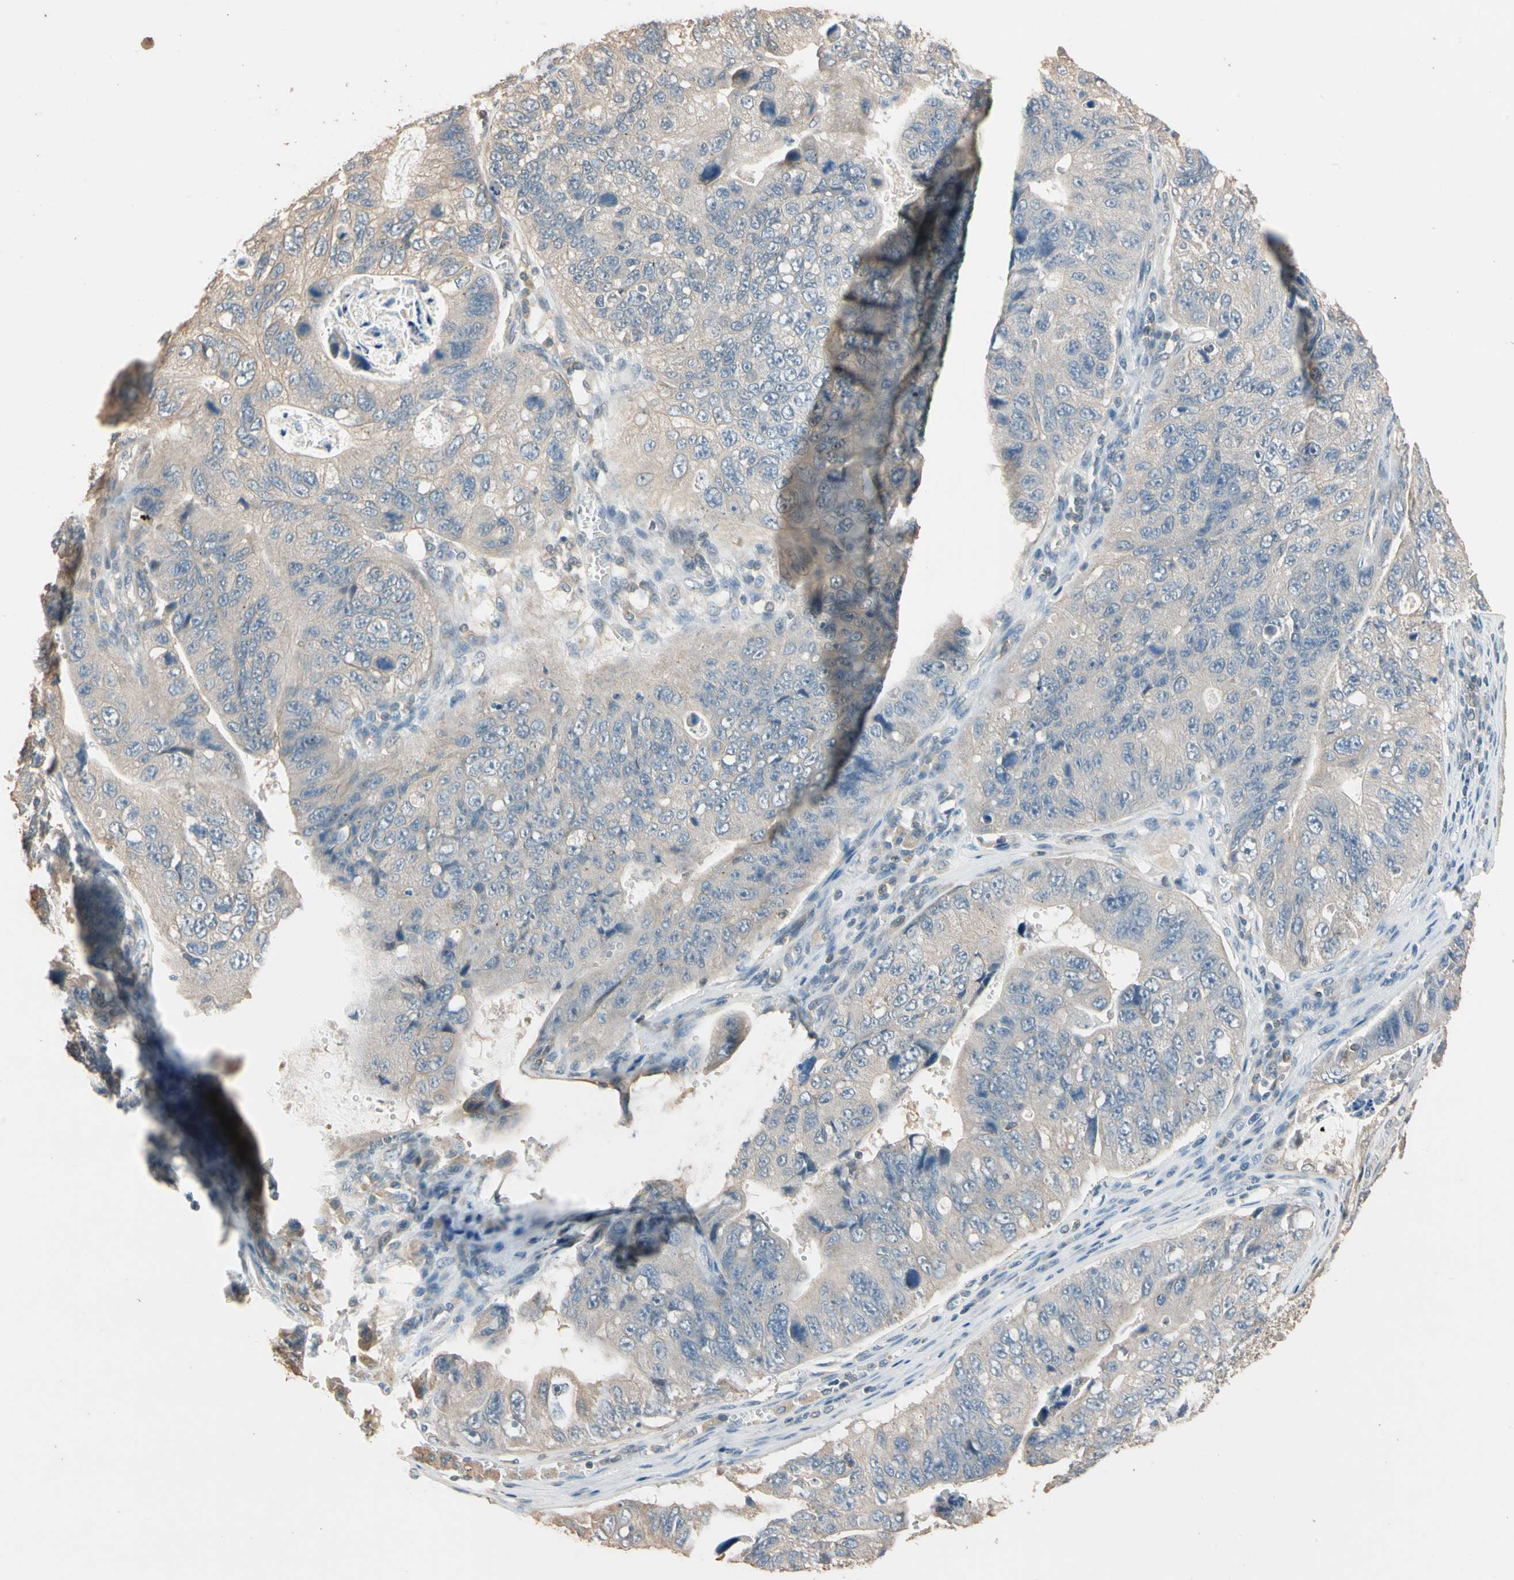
{"staining": {"intensity": "weak", "quantity": "25%-75%", "location": "cytoplasmic/membranous"}, "tissue": "stomach cancer", "cell_type": "Tumor cells", "image_type": "cancer", "snomed": [{"axis": "morphology", "description": "Adenocarcinoma, NOS"}, {"axis": "topography", "description": "Stomach"}], "caption": "There is low levels of weak cytoplasmic/membranous staining in tumor cells of stomach cancer, as demonstrated by immunohistochemical staining (brown color).", "gene": "MAP3K7", "patient": {"sex": "male", "age": 59}}